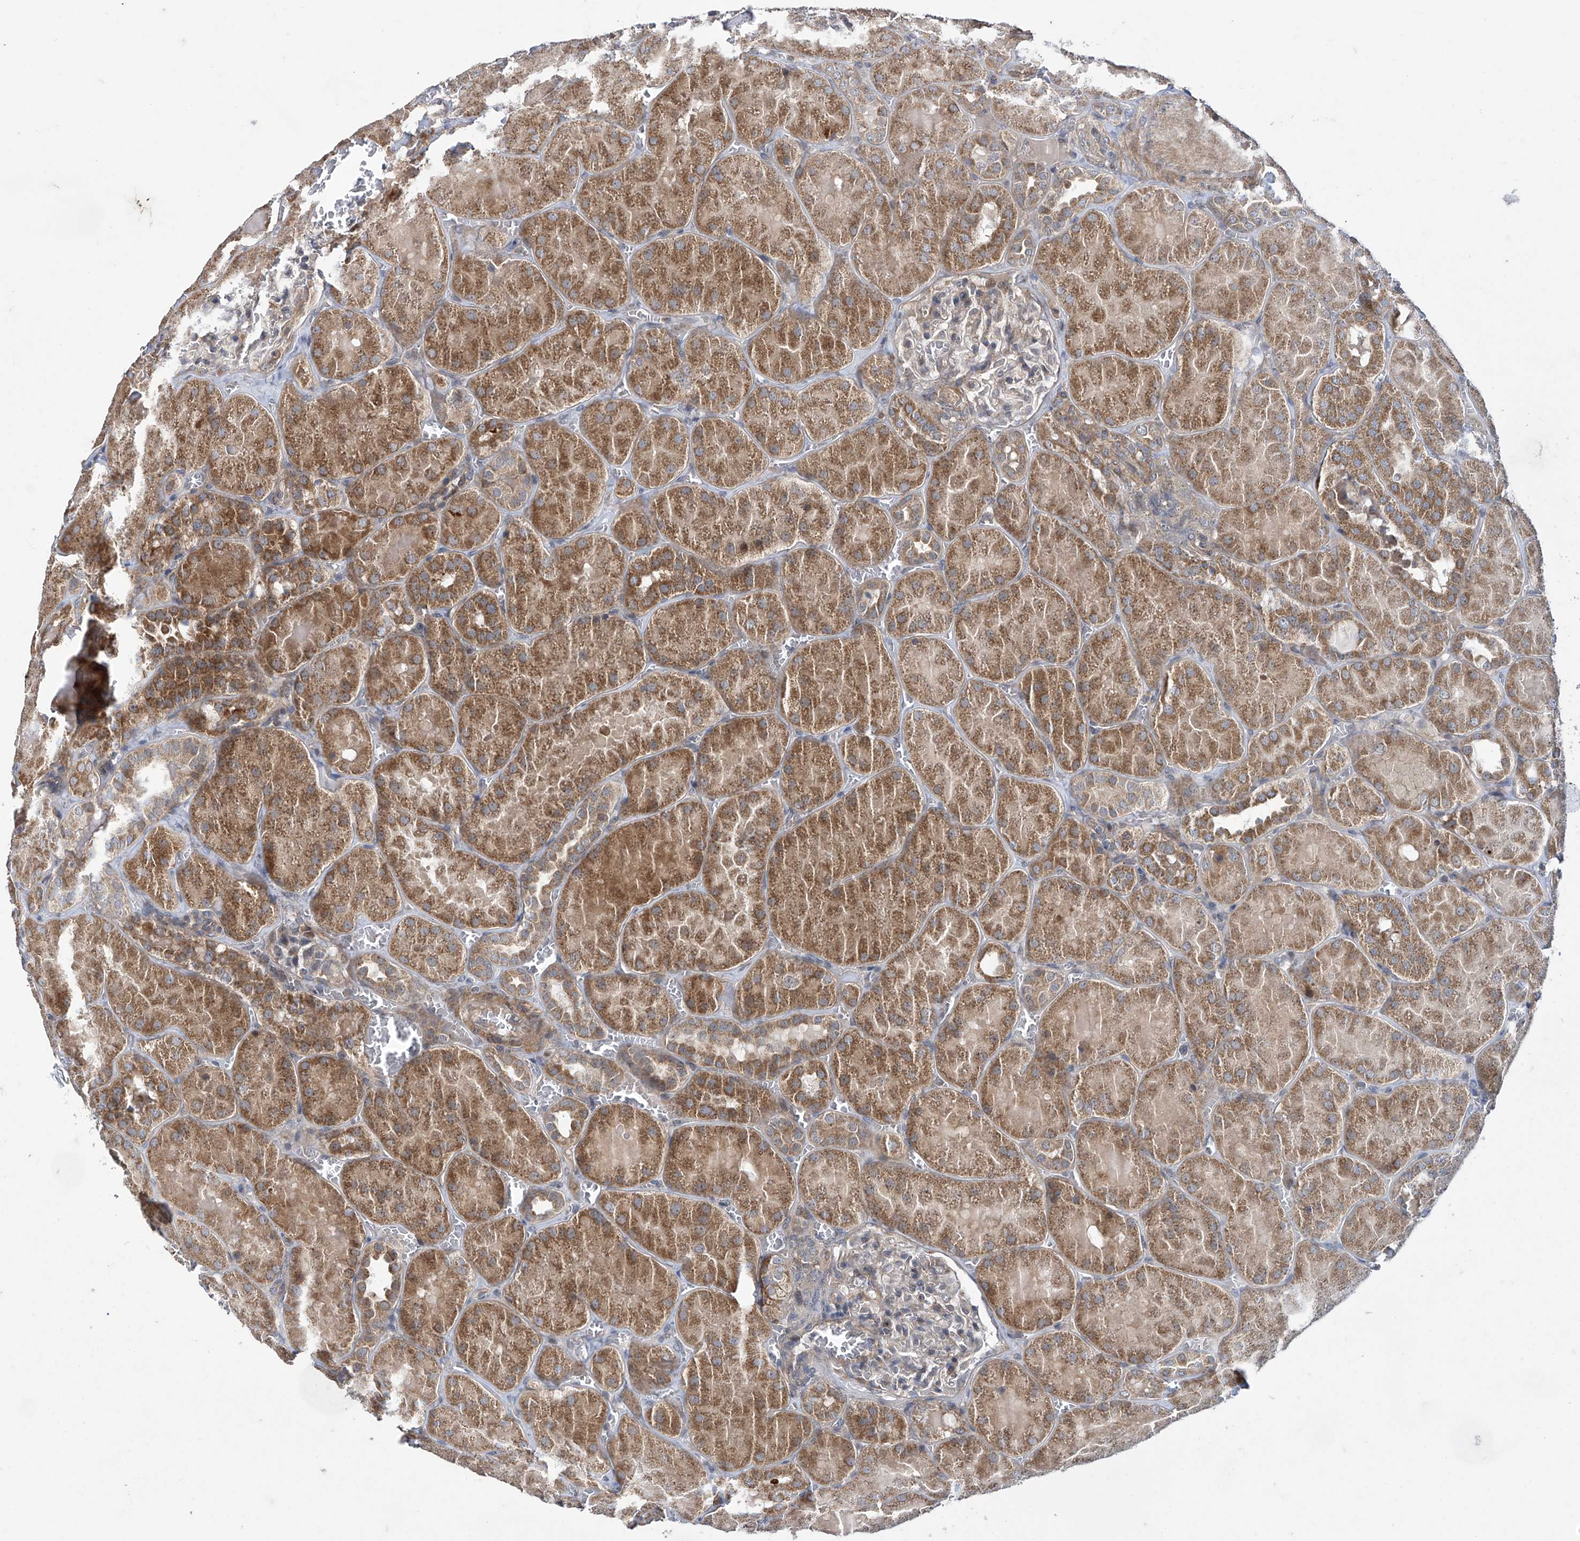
{"staining": {"intensity": "weak", "quantity": "<25%", "location": "cytoplasmic/membranous"}, "tissue": "kidney", "cell_type": "Cells in glomeruli", "image_type": "normal", "snomed": [{"axis": "morphology", "description": "Normal tissue, NOS"}, {"axis": "topography", "description": "Kidney"}], "caption": "This is a micrograph of immunohistochemistry staining of unremarkable kidney, which shows no positivity in cells in glomeruli. Nuclei are stained in blue.", "gene": "TRIM60", "patient": {"sex": "male", "age": 28}}